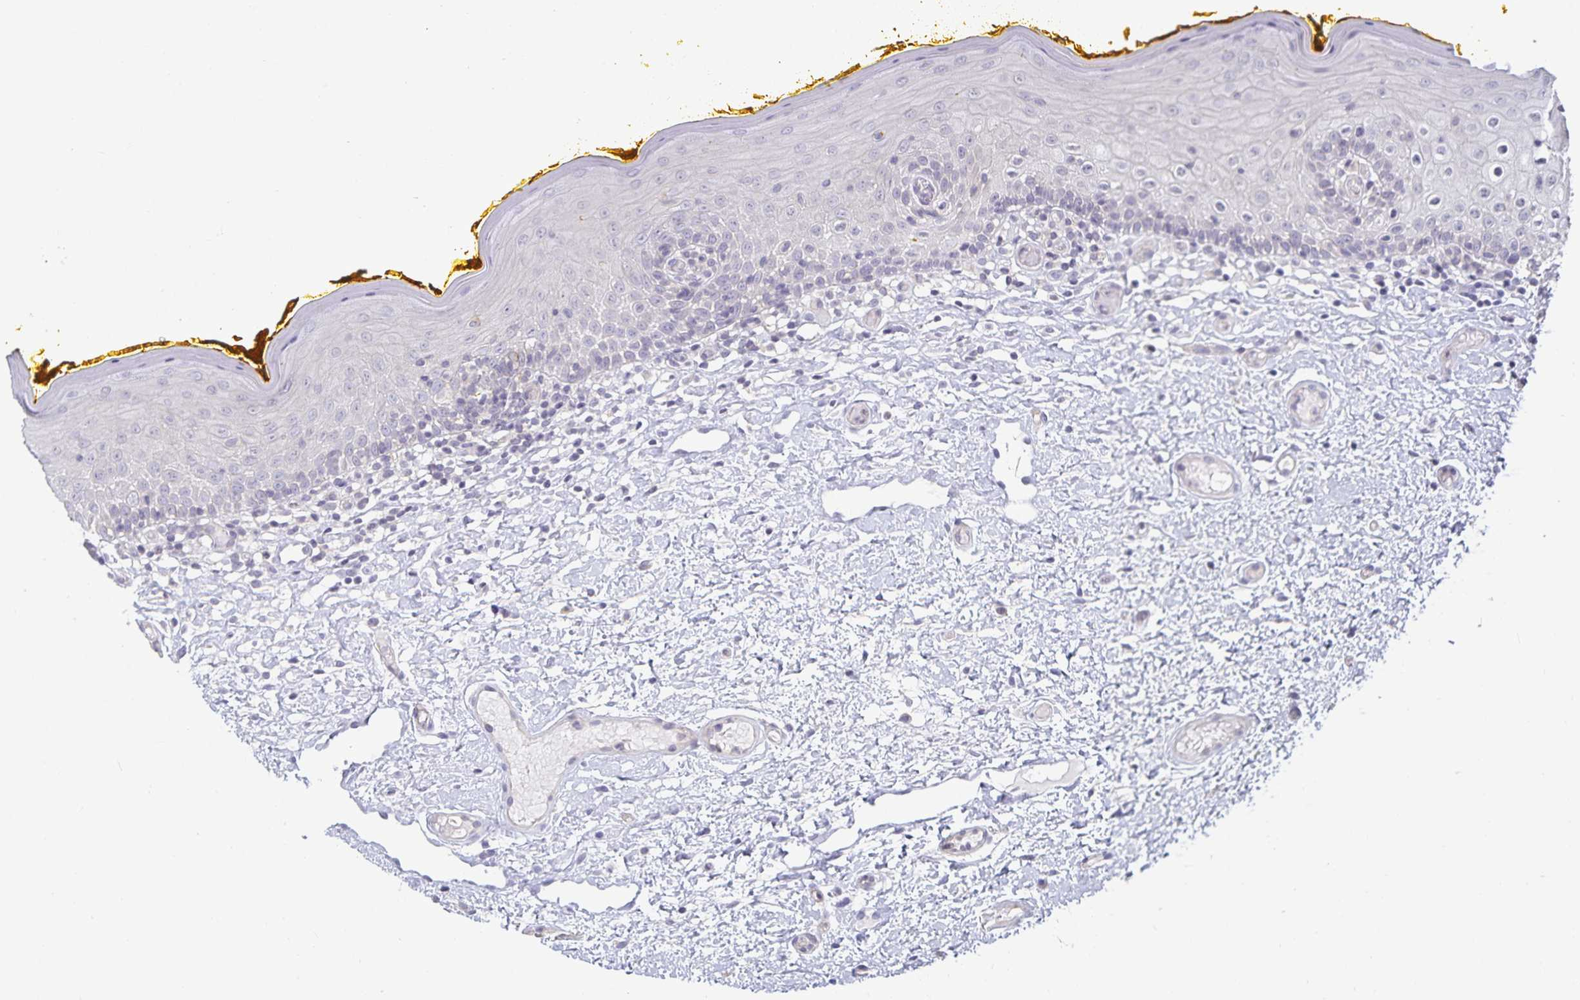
{"staining": {"intensity": "weak", "quantity": "<25%", "location": "cytoplasmic/membranous"}, "tissue": "oral mucosa", "cell_type": "Squamous epithelial cells", "image_type": "normal", "snomed": [{"axis": "morphology", "description": "Normal tissue, NOS"}, {"axis": "topography", "description": "Oral tissue"}, {"axis": "topography", "description": "Tounge, NOS"}], "caption": "IHC photomicrograph of unremarkable oral mucosa: oral mucosa stained with DAB (3,3'-diaminobenzidine) exhibits no significant protein expression in squamous epithelial cells.", "gene": "DNAH9", "patient": {"sex": "female", "age": 58}}